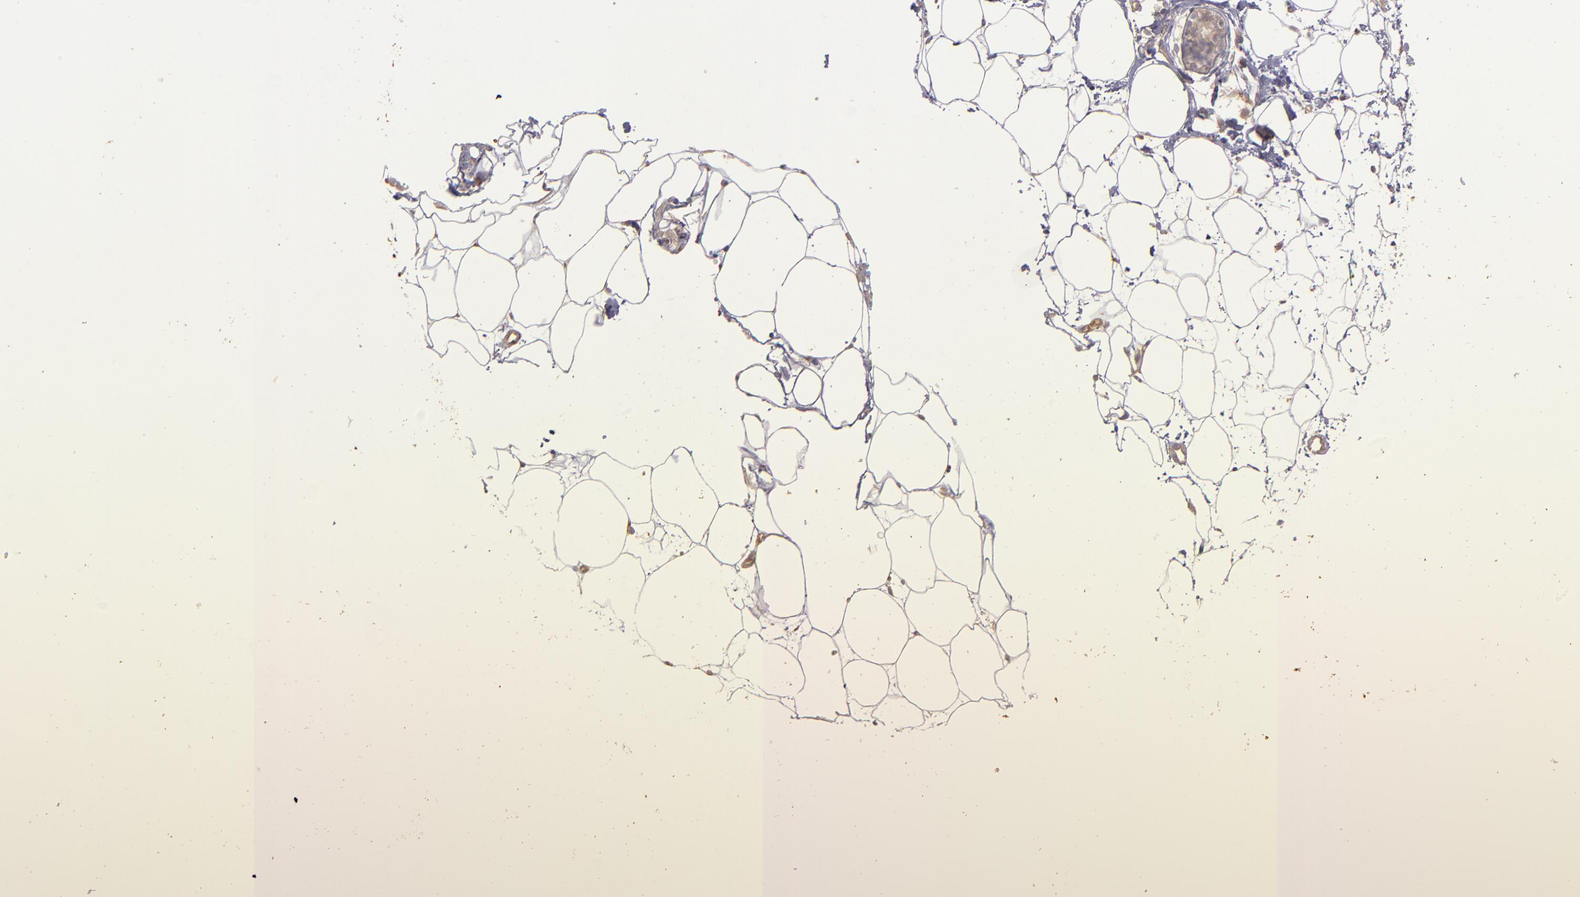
{"staining": {"intensity": "moderate", "quantity": "25%-75%", "location": "cytoplasmic/membranous"}, "tissue": "adipose tissue", "cell_type": "Adipocytes", "image_type": "normal", "snomed": [{"axis": "morphology", "description": "Normal tissue, NOS"}, {"axis": "topography", "description": "Breast"}], "caption": "Unremarkable adipose tissue demonstrates moderate cytoplasmic/membranous expression in about 25%-75% of adipocytes.", "gene": "GNAZ", "patient": {"sex": "female", "age": 22}}